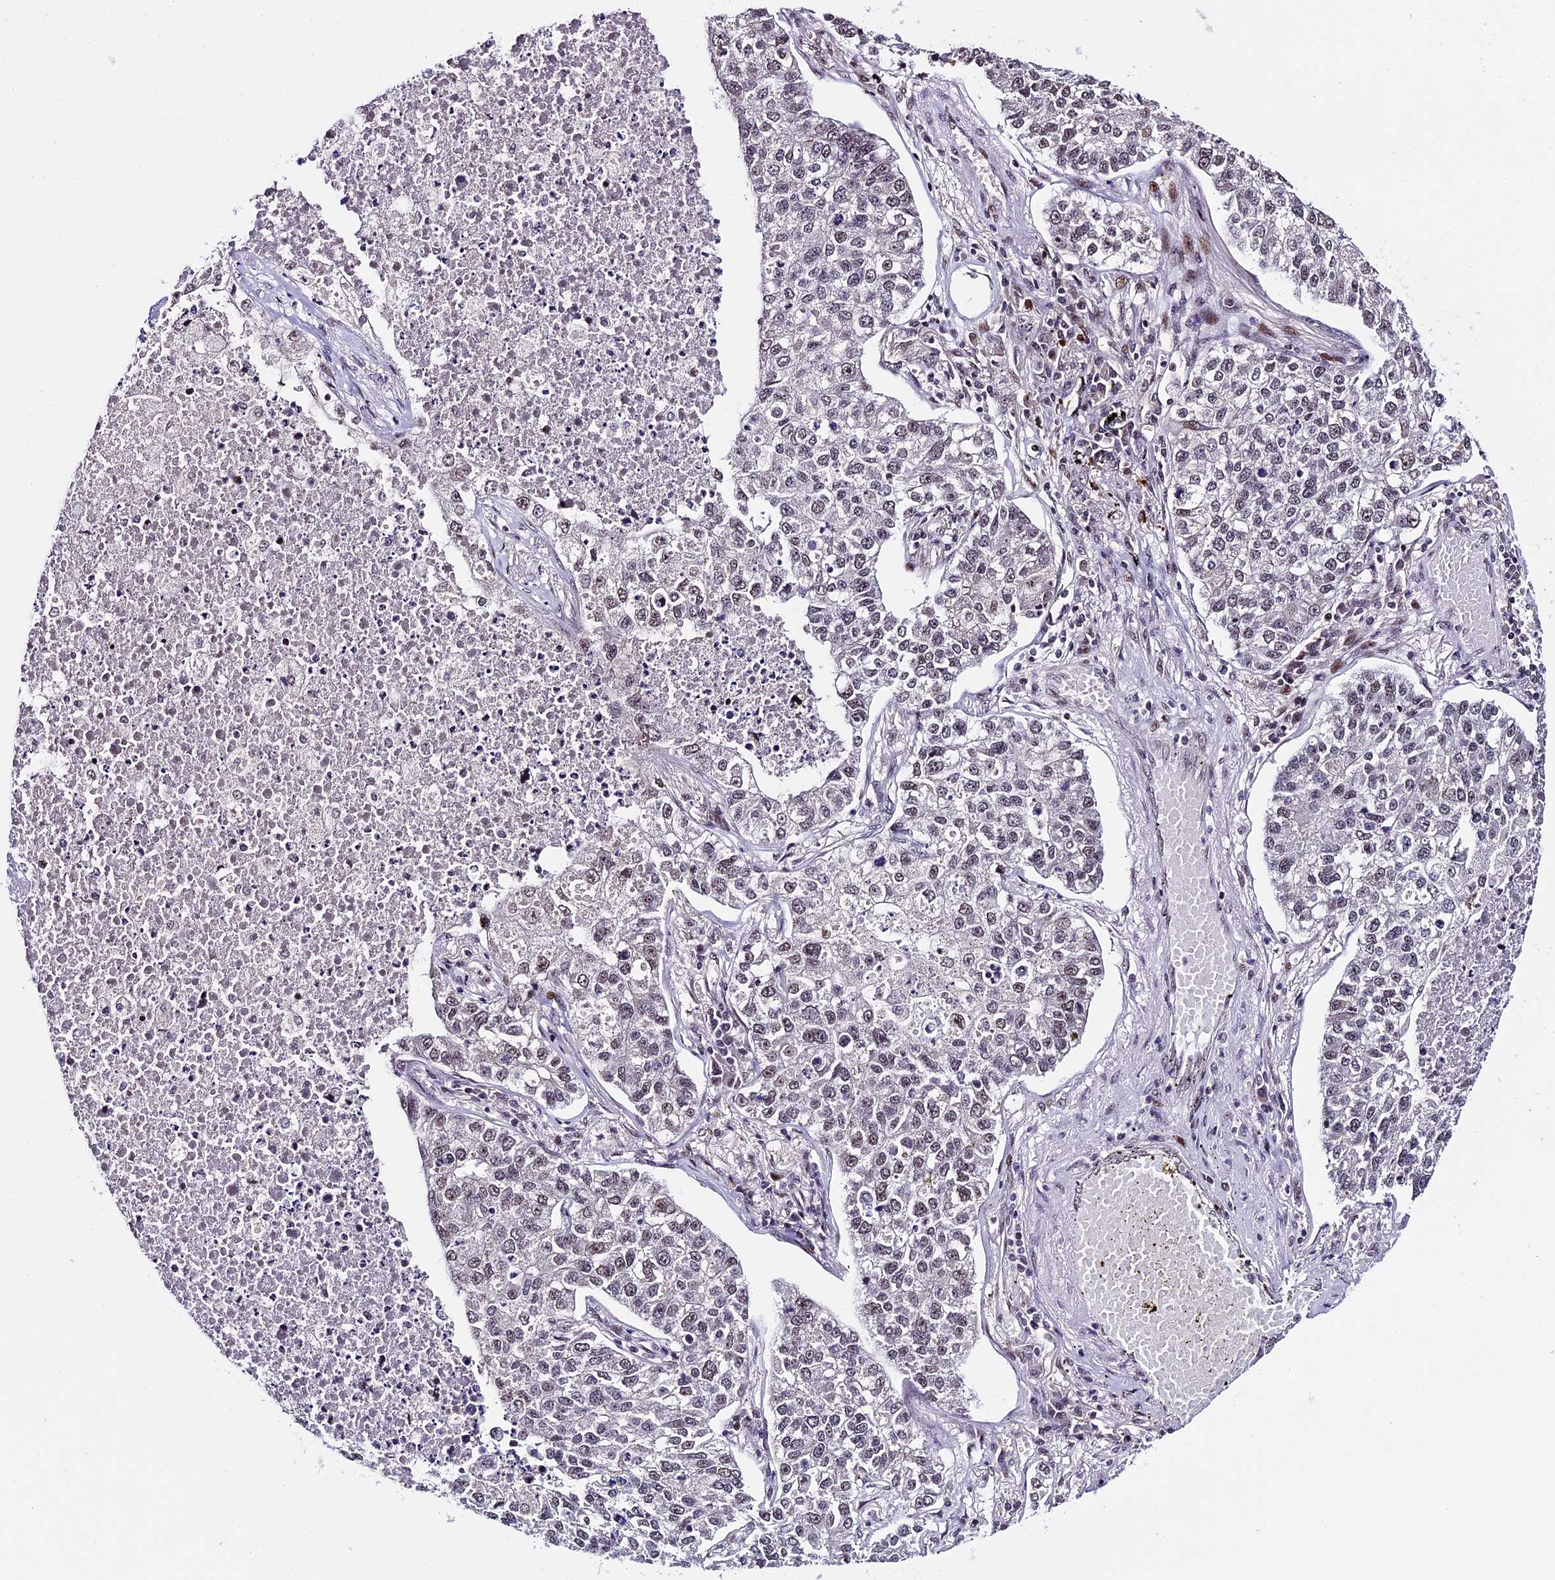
{"staining": {"intensity": "moderate", "quantity": "25%-75%", "location": "nuclear"}, "tissue": "lung cancer", "cell_type": "Tumor cells", "image_type": "cancer", "snomed": [{"axis": "morphology", "description": "Adenocarcinoma, NOS"}, {"axis": "topography", "description": "Lung"}], "caption": "The immunohistochemical stain highlights moderate nuclear positivity in tumor cells of lung cancer tissue. (DAB IHC, brown staining for protein, blue staining for nuclei).", "gene": "TCP11L2", "patient": {"sex": "male", "age": 49}}